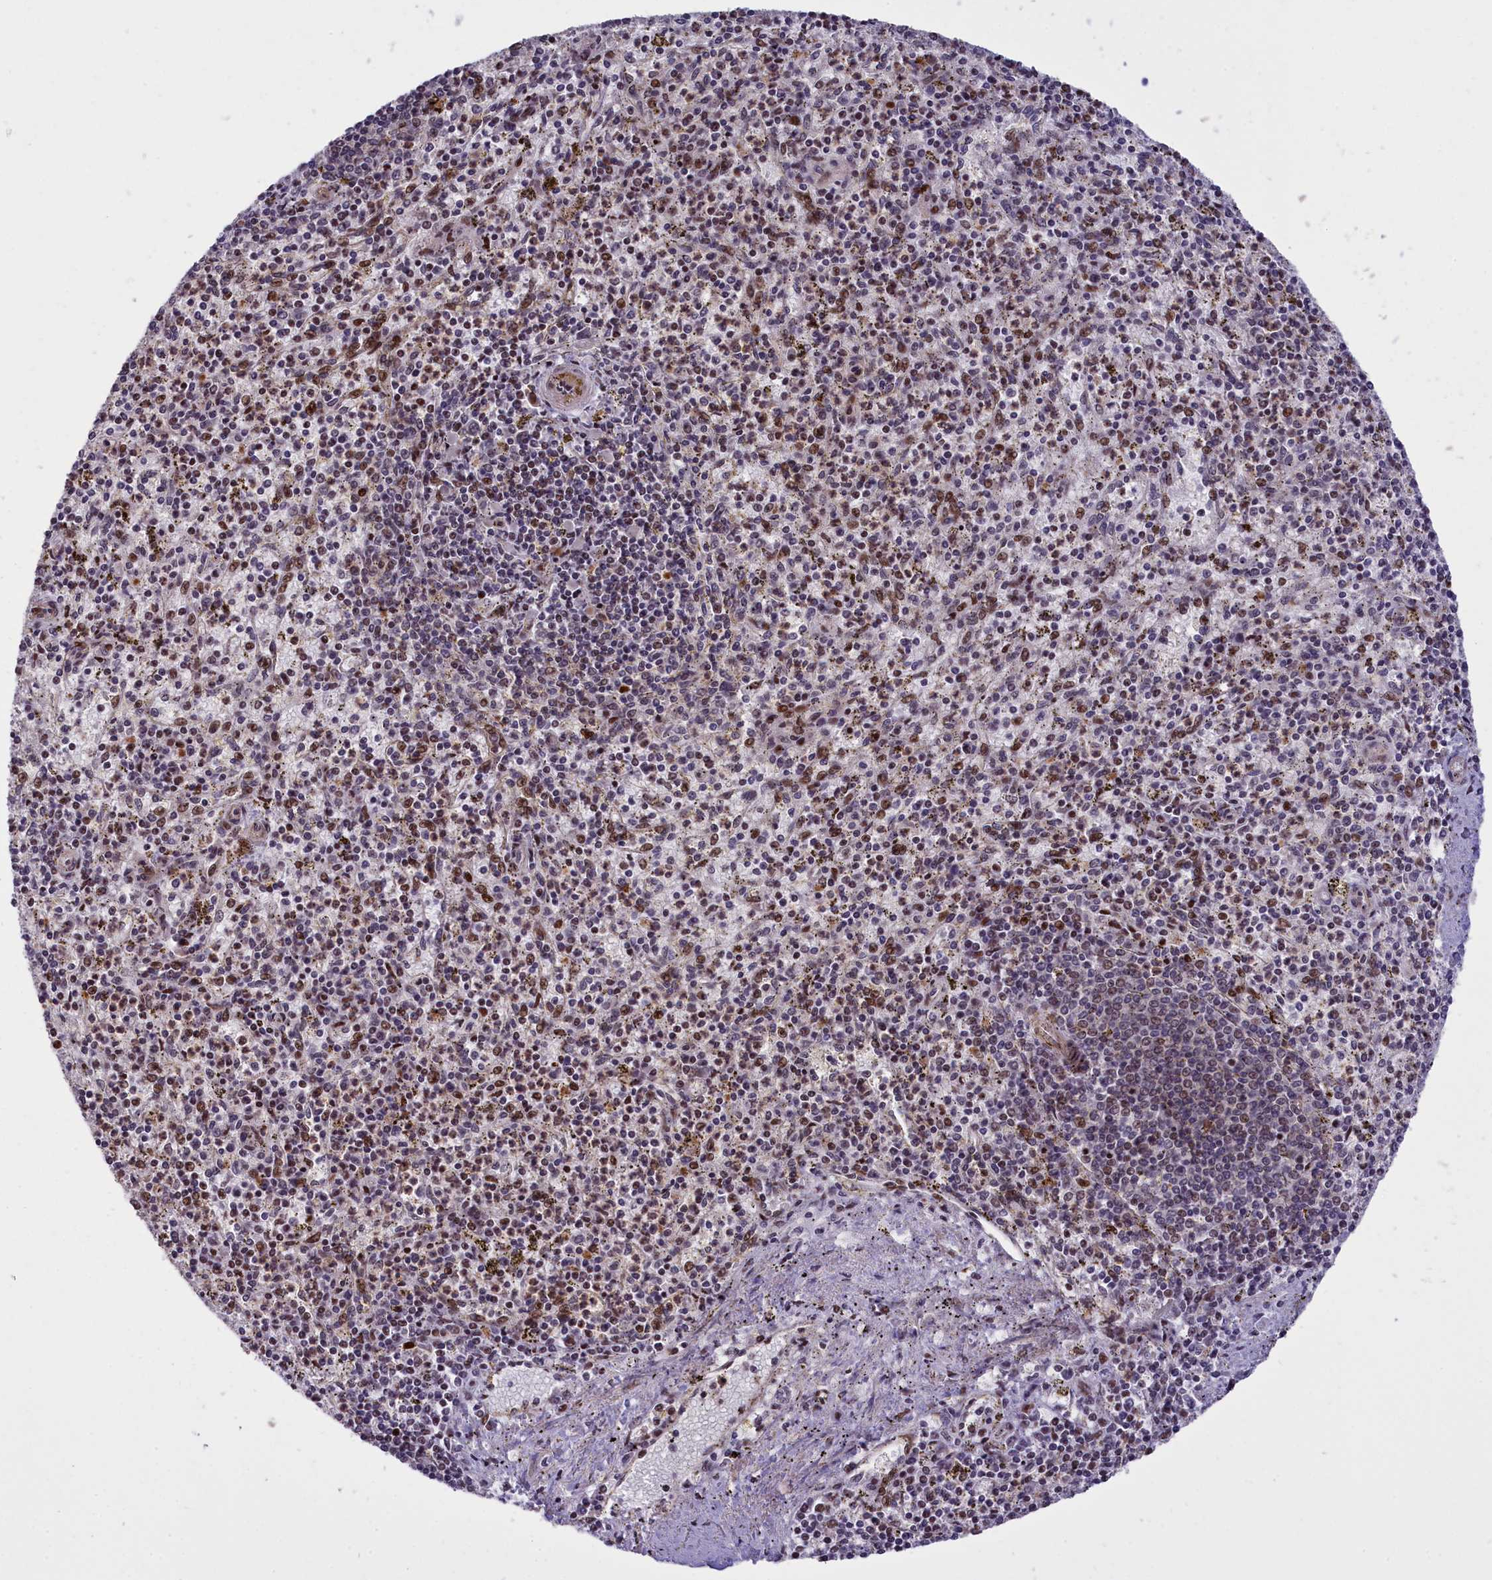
{"staining": {"intensity": "moderate", "quantity": "25%-75%", "location": "nuclear"}, "tissue": "spleen", "cell_type": "Cells in red pulp", "image_type": "normal", "snomed": [{"axis": "morphology", "description": "Normal tissue, NOS"}, {"axis": "topography", "description": "Spleen"}], "caption": "Protein analysis of unremarkable spleen displays moderate nuclear staining in about 25%-75% of cells in red pulp.", "gene": "RELB", "patient": {"sex": "male", "age": 72}}